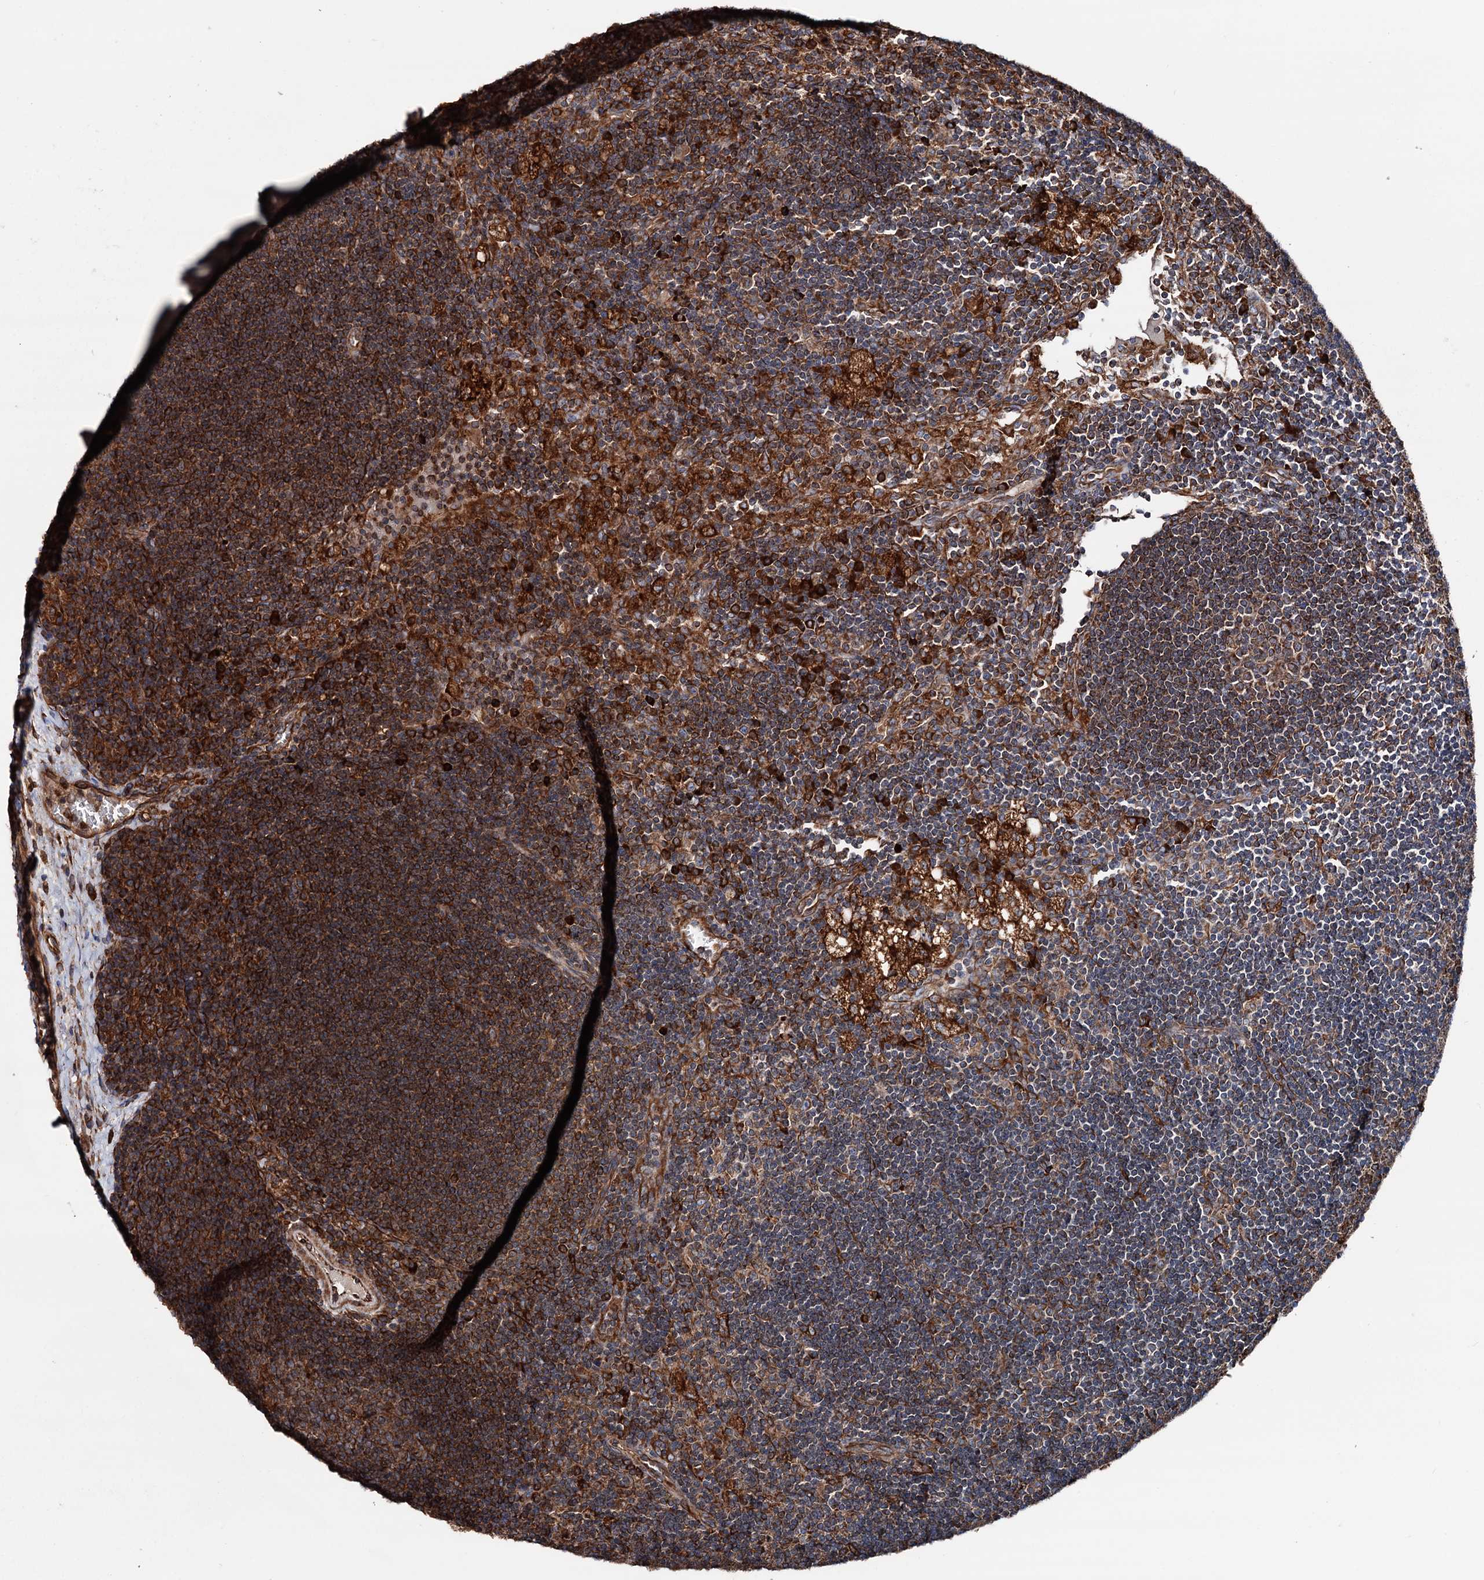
{"staining": {"intensity": "strong", "quantity": "<25%", "location": "cytoplasmic/membranous"}, "tissue": "lymph node", "cell_type": "Germinal center cells", "image_type": "normal", "snomed": [{"axis": "morphology", "description": "Normal tissue, NOS"}, {"axis": "topography", "description": "Lymph node"}], "caption": "Approximately <25% of germinal center cells in normal human lymph node display strong cytoplasmic/membranous protein positivity as visualized by brown immunohistochemical staining.", "gene": "ERP29", "patient": {"sex": "male", "age": 24}}